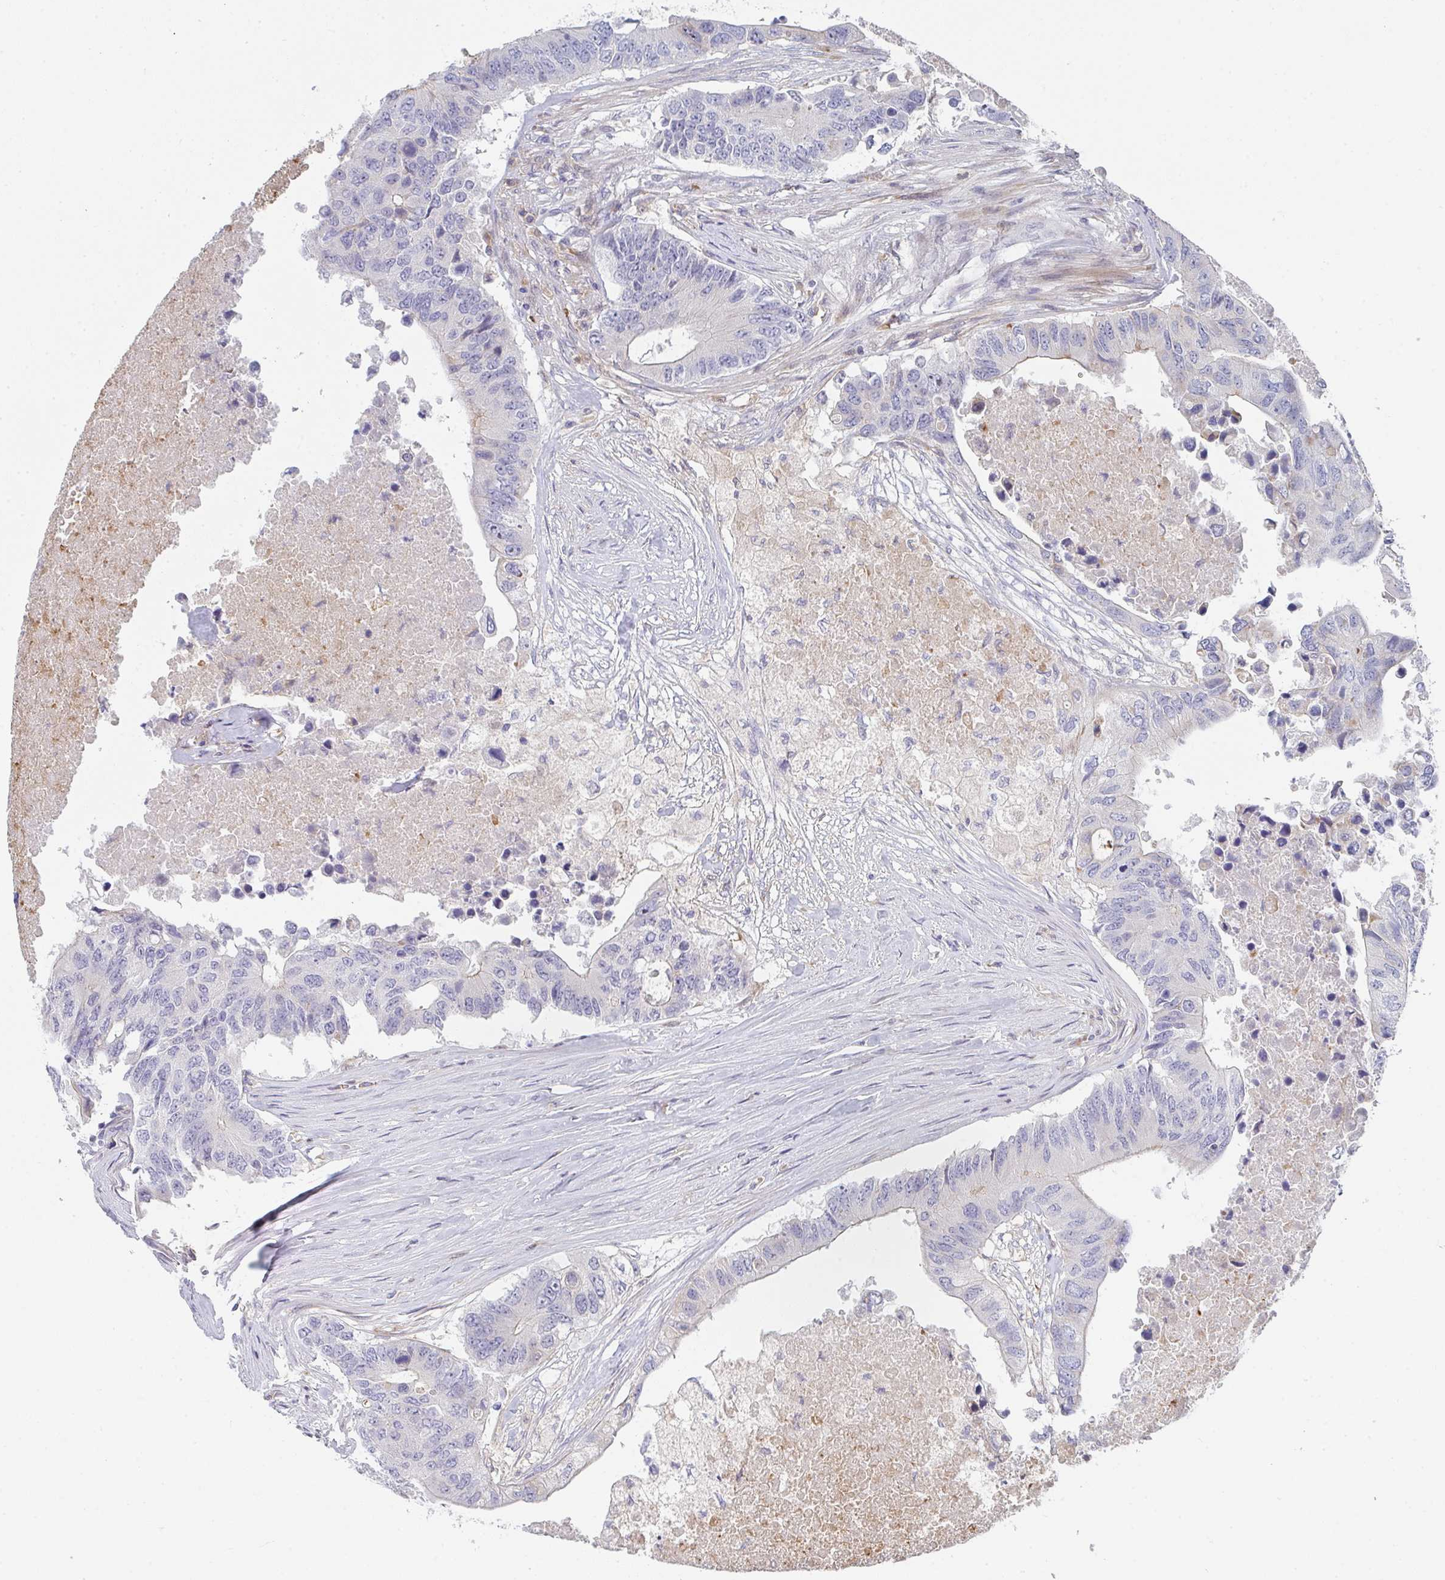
{"staining": {"intensity": "weak", "quantity": "<25%", "location": "cytoplasmic/membranous"}, "tissue": "colorectal cancer", "cell_type": "Tumor cells", "image_type": "cancer", "snomed": [{"axis": "morphology", "description": "Adenocarcinoma, NOS"}, {"axis": "topography", "description": "Colon"}], "caption": "This is an IHC histopathology image of colorectal cancer. There is no staining in tumor cells.", "gene": "KLHL33", "patient": {"sex": "male", "age": 71}}